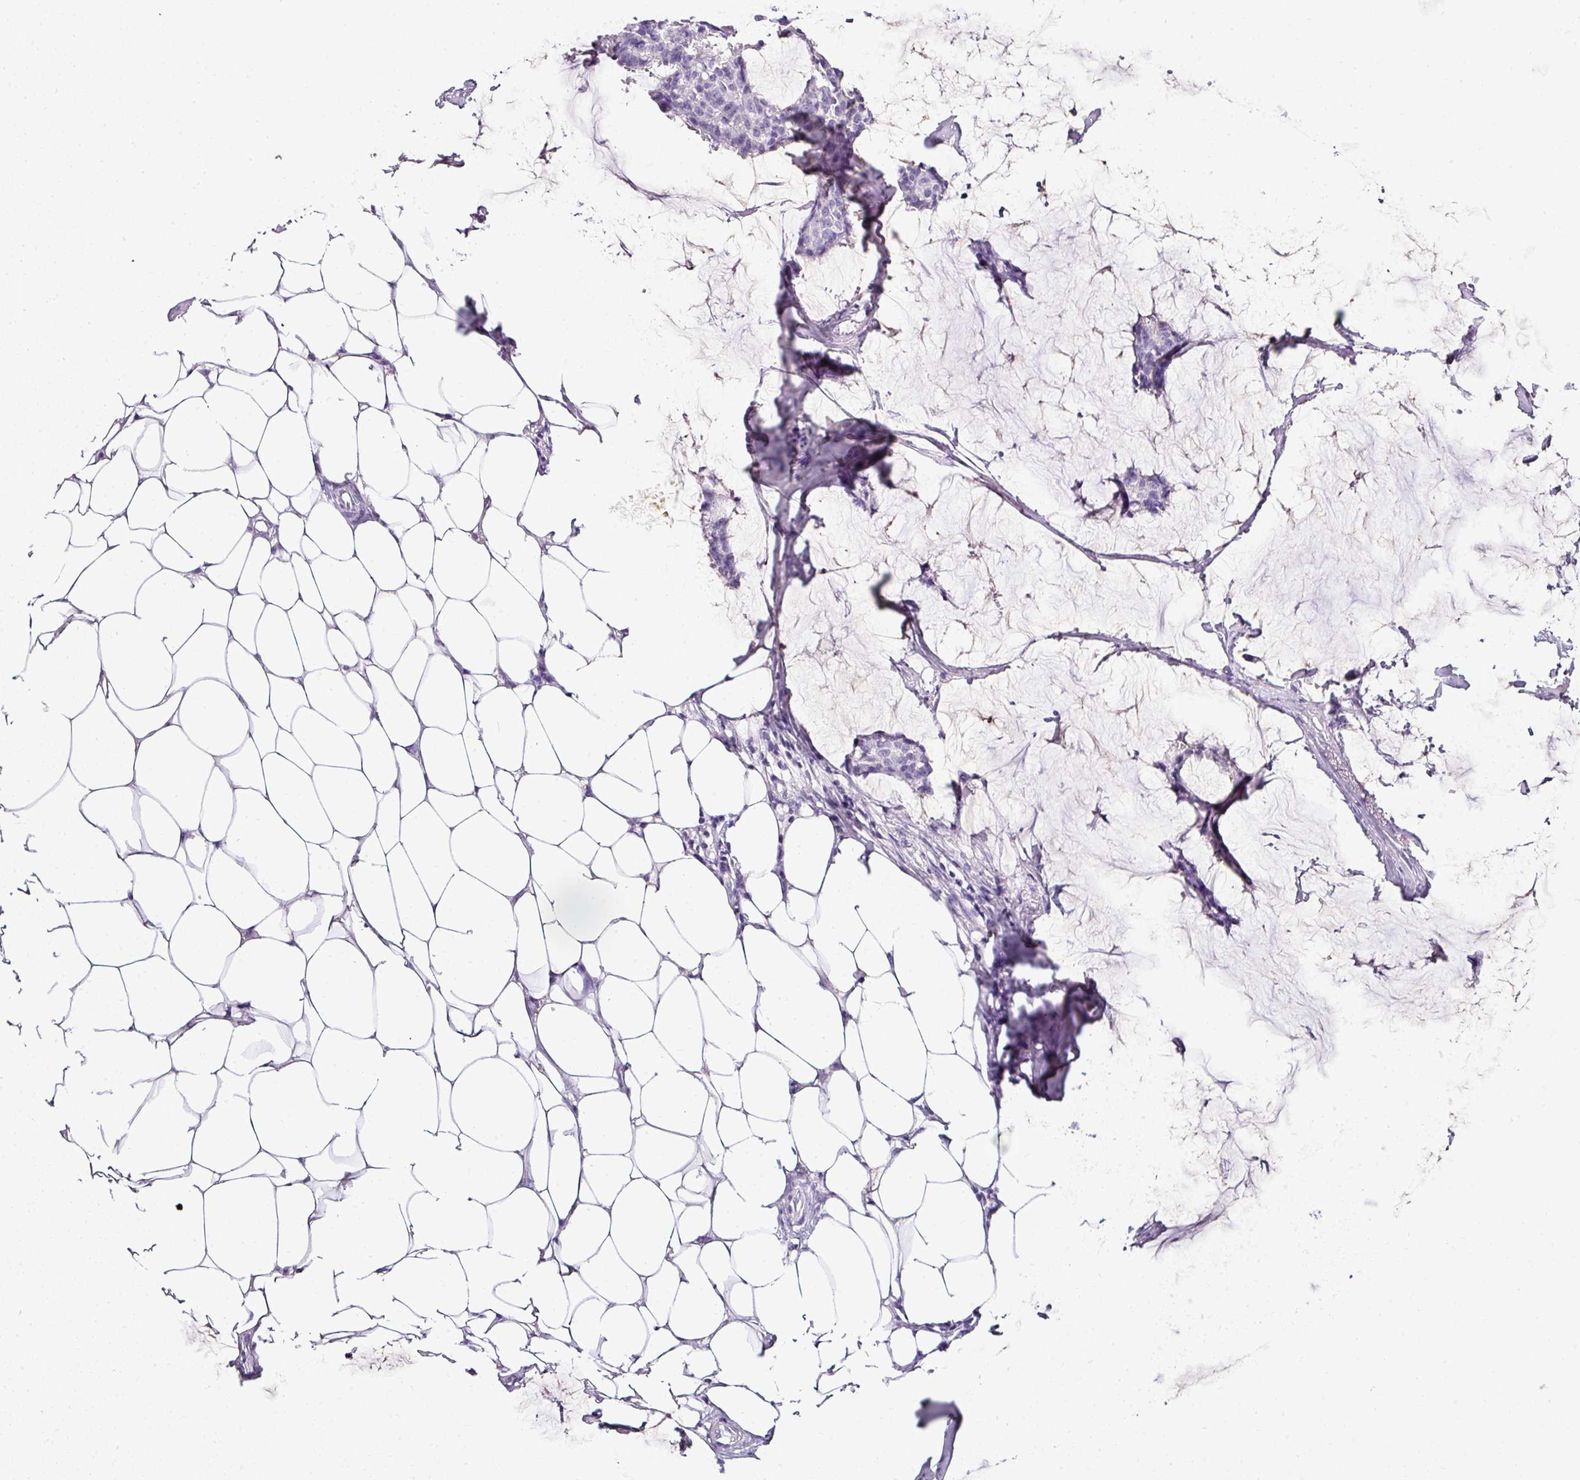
{"staining": {"intensity": "negative", "quantity": "none", "location": "none"}, "tissue": "breast cancer", "cell_type": "Tumor cells", "image_type": "cancer", "snomed": [{"axis": "morphology", "description": "Duct carcinoma"}, {"axis": "topography", "description": "Breast"}], "caption": "Immunohistochemistry image of breast infiltrating ductal carcinoma stained for a protein (brown), which reveals no expression in tumor cells.", "gene": "NAPSA", "patient": {"sex": "female", "age": 93}}